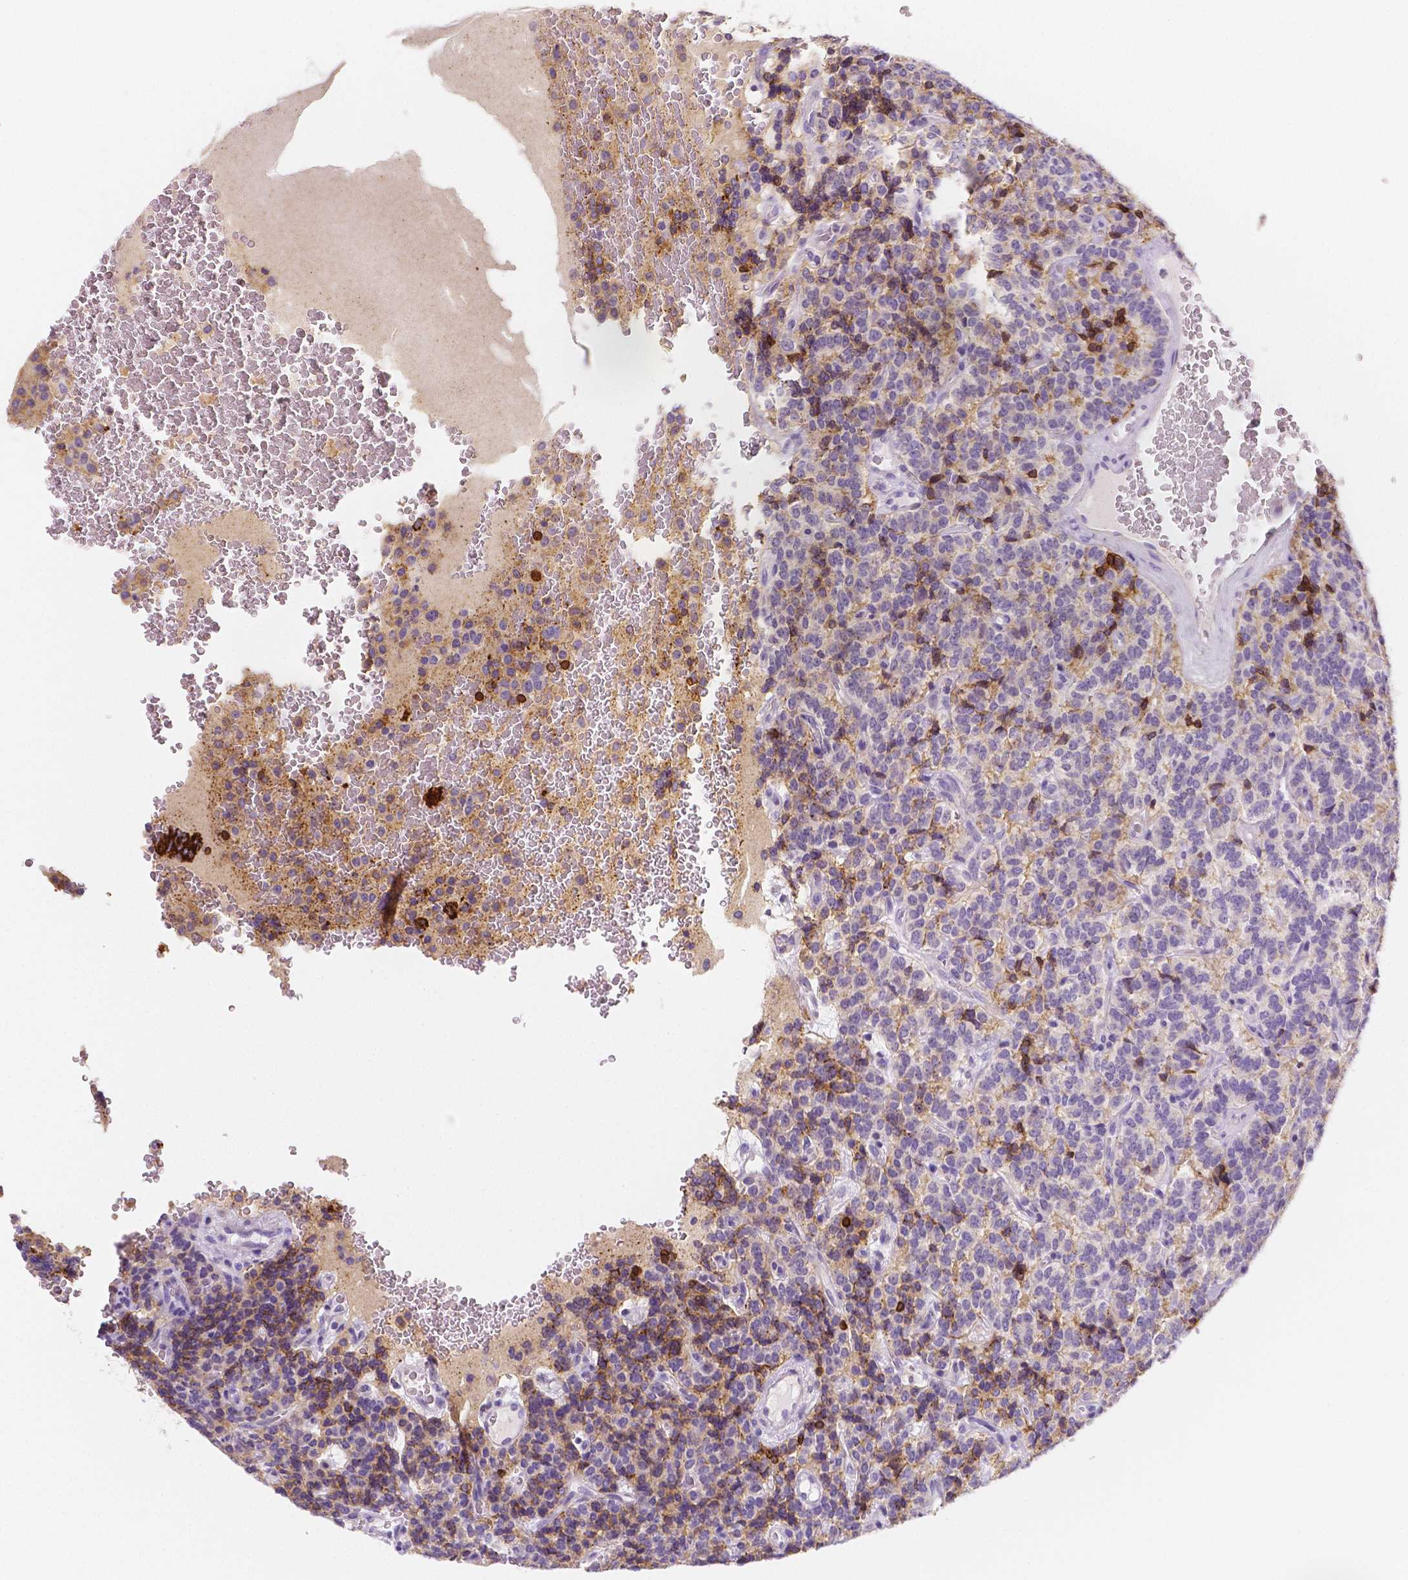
{"staining": {"intensity": "moderate", "quantity": "<25%", "location": "cytoplasmic/membranous"}, "tissue": "carcinoid", "cell_type": "Tumor cells", "image_type": "cancer", "snomed": [{"axis": "morphology", "description": "Carcinoid, malignant, NOS"}, {"axis": "topography", "description": "Pancreas"}], "caption": "Human carcinoid (malignant) stained with a protein marker reveals moderate staining in tumor cells.", "gene": "GABRD", "patient": {"sex": "male", "age": 36}}